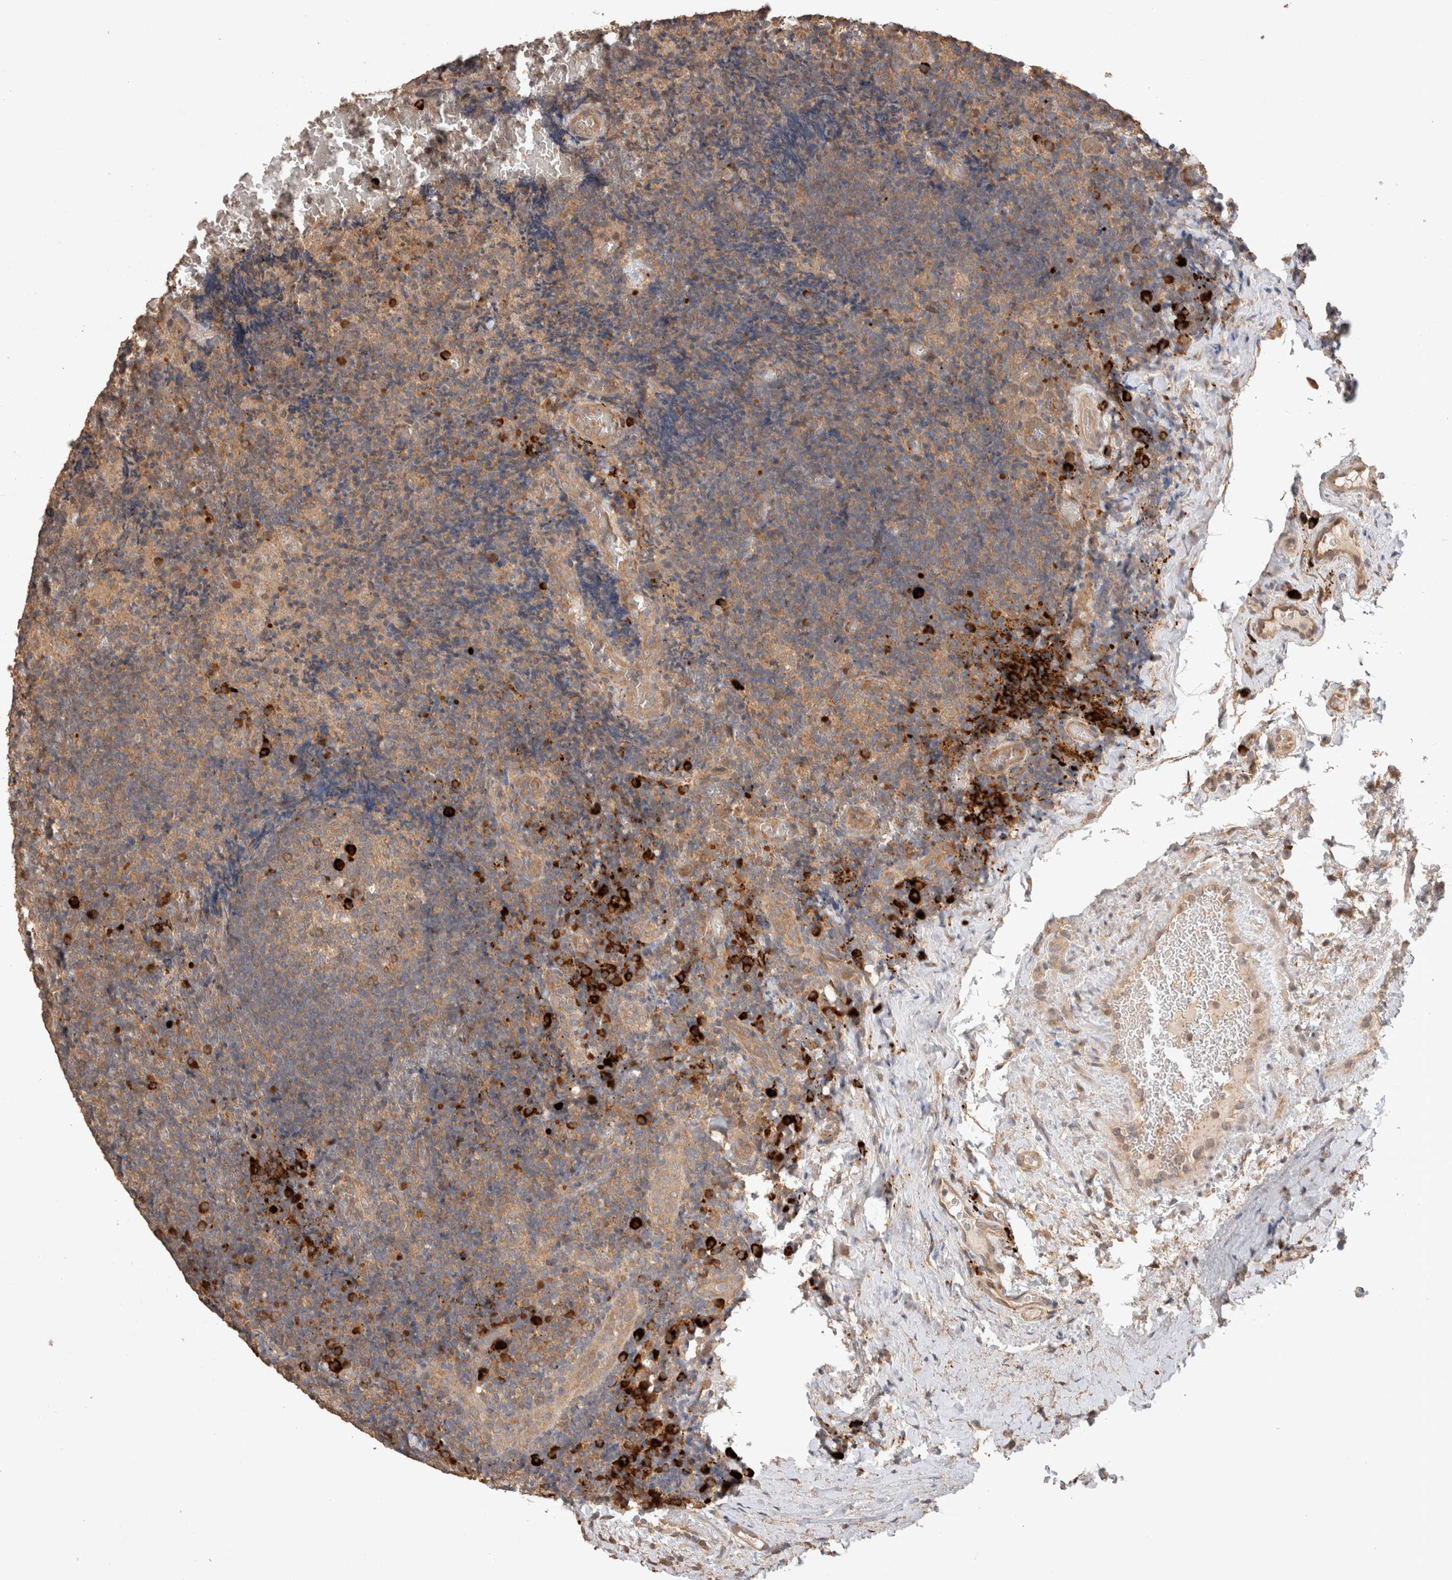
{"staining": {"intensity": "weak", "quantity": ">75%", "location": "cytoplasmic/membranous"}, "tissue": "lymphoma", "cell_type": "Tumor cells", "image_type": "cancer", "snomed": [{"axis": "morphology", "description": "Malignant lymphoma, non-Hodgkin's type, High grade"}, {"axis": "topography", "description": "Tonsil"}], "caption": "Weak cytoplasmic/membranous protein expression is present in approximately >75% of tumor cells in lymphoma.", "gene": "HROB", "patient": {"sex": "female", "age": 36}}